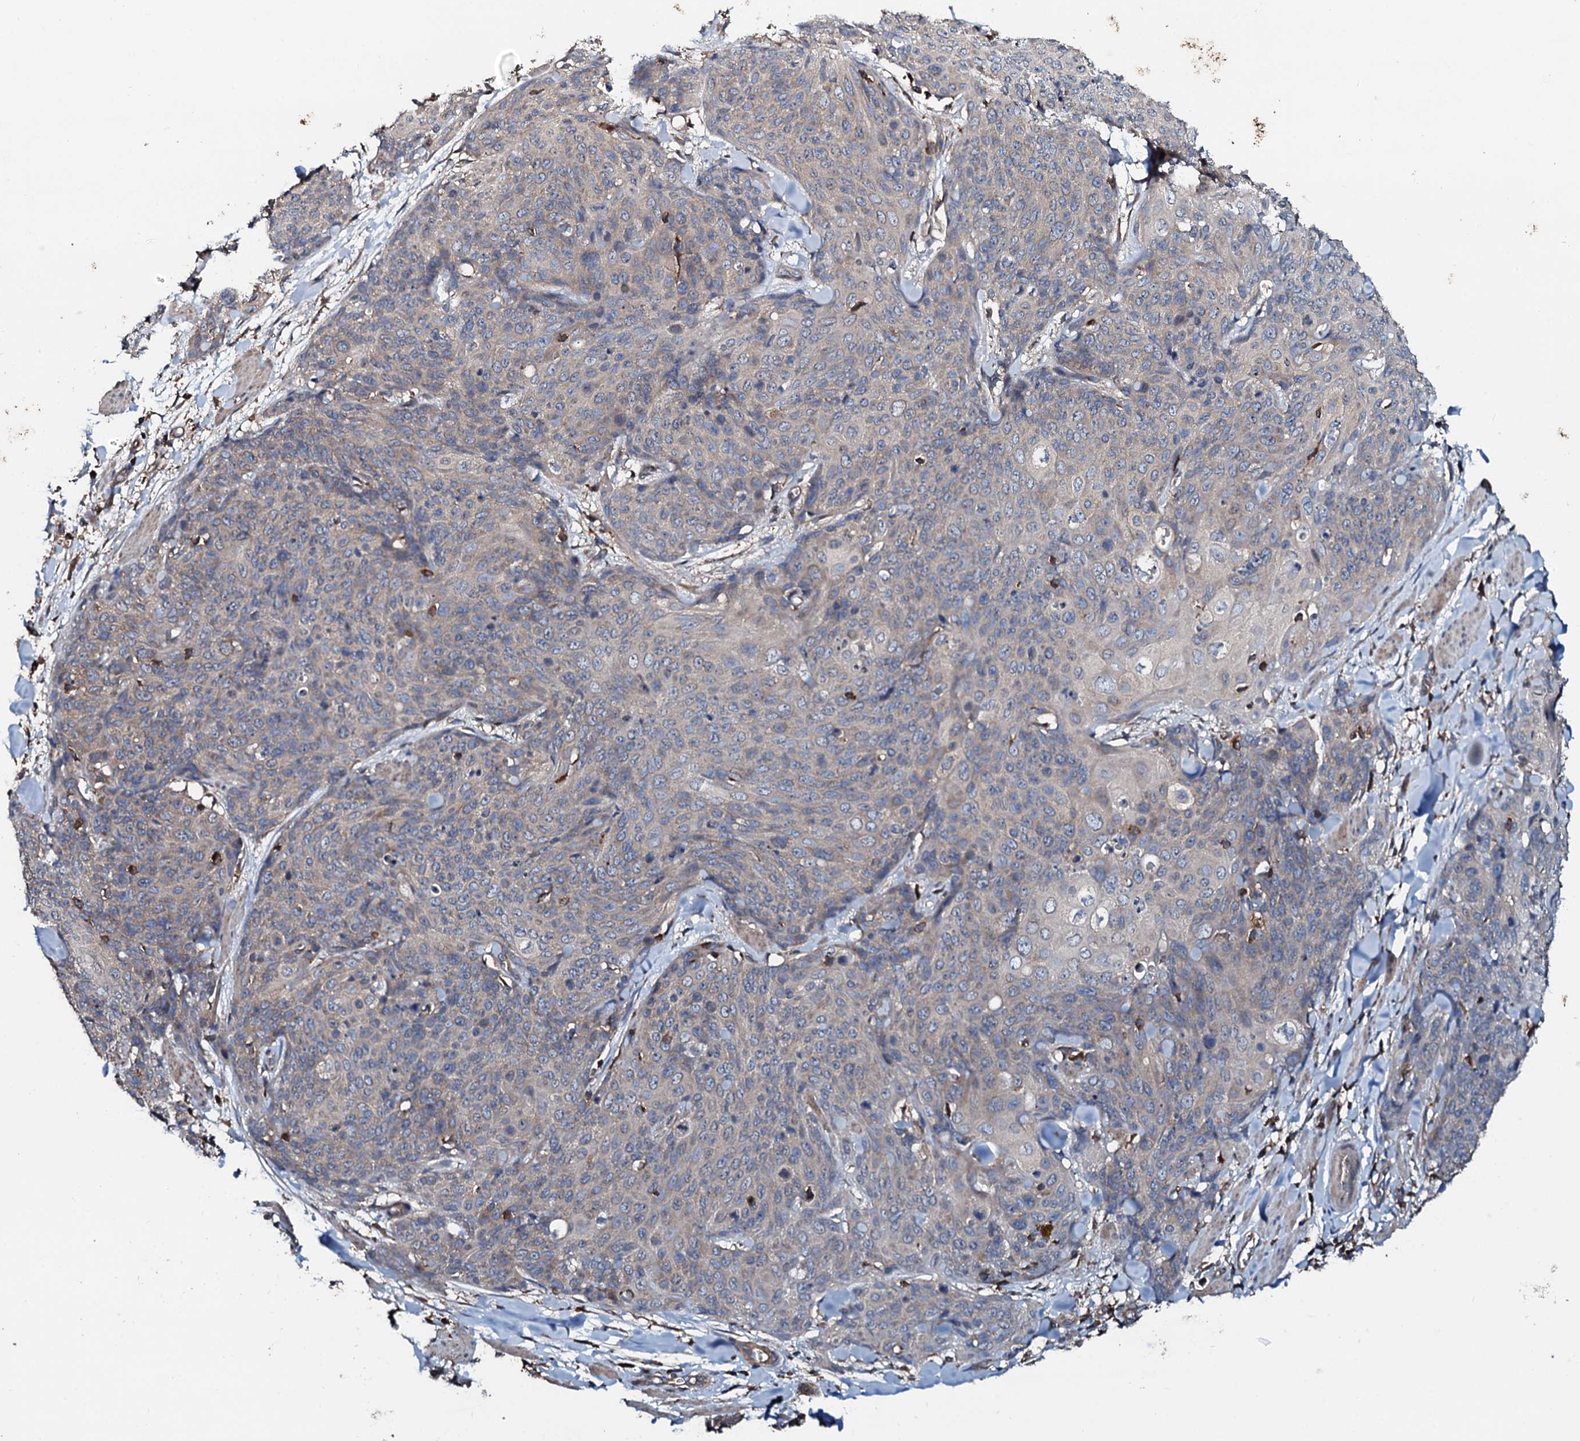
{"staining": {"intensity": "negative", "quantity": "none", "location": "none"}, "tissue": "skin cancer", "cell_type": "Tumor cells", "image_type": "cancer", "snomed": [{"axis": "morphology", "description": "Squamous cell carcinoma, NOS"}, {"axis": "topography", "description": "Skin"}, {"axis": "topography", "description": "Vulva"}], "caption": "IHC of human squamous cell carcinoma (skin) displays no positivity in tumor cells.", "gene": "GRK2", "patient": {"sex": "female", "age": 85}}